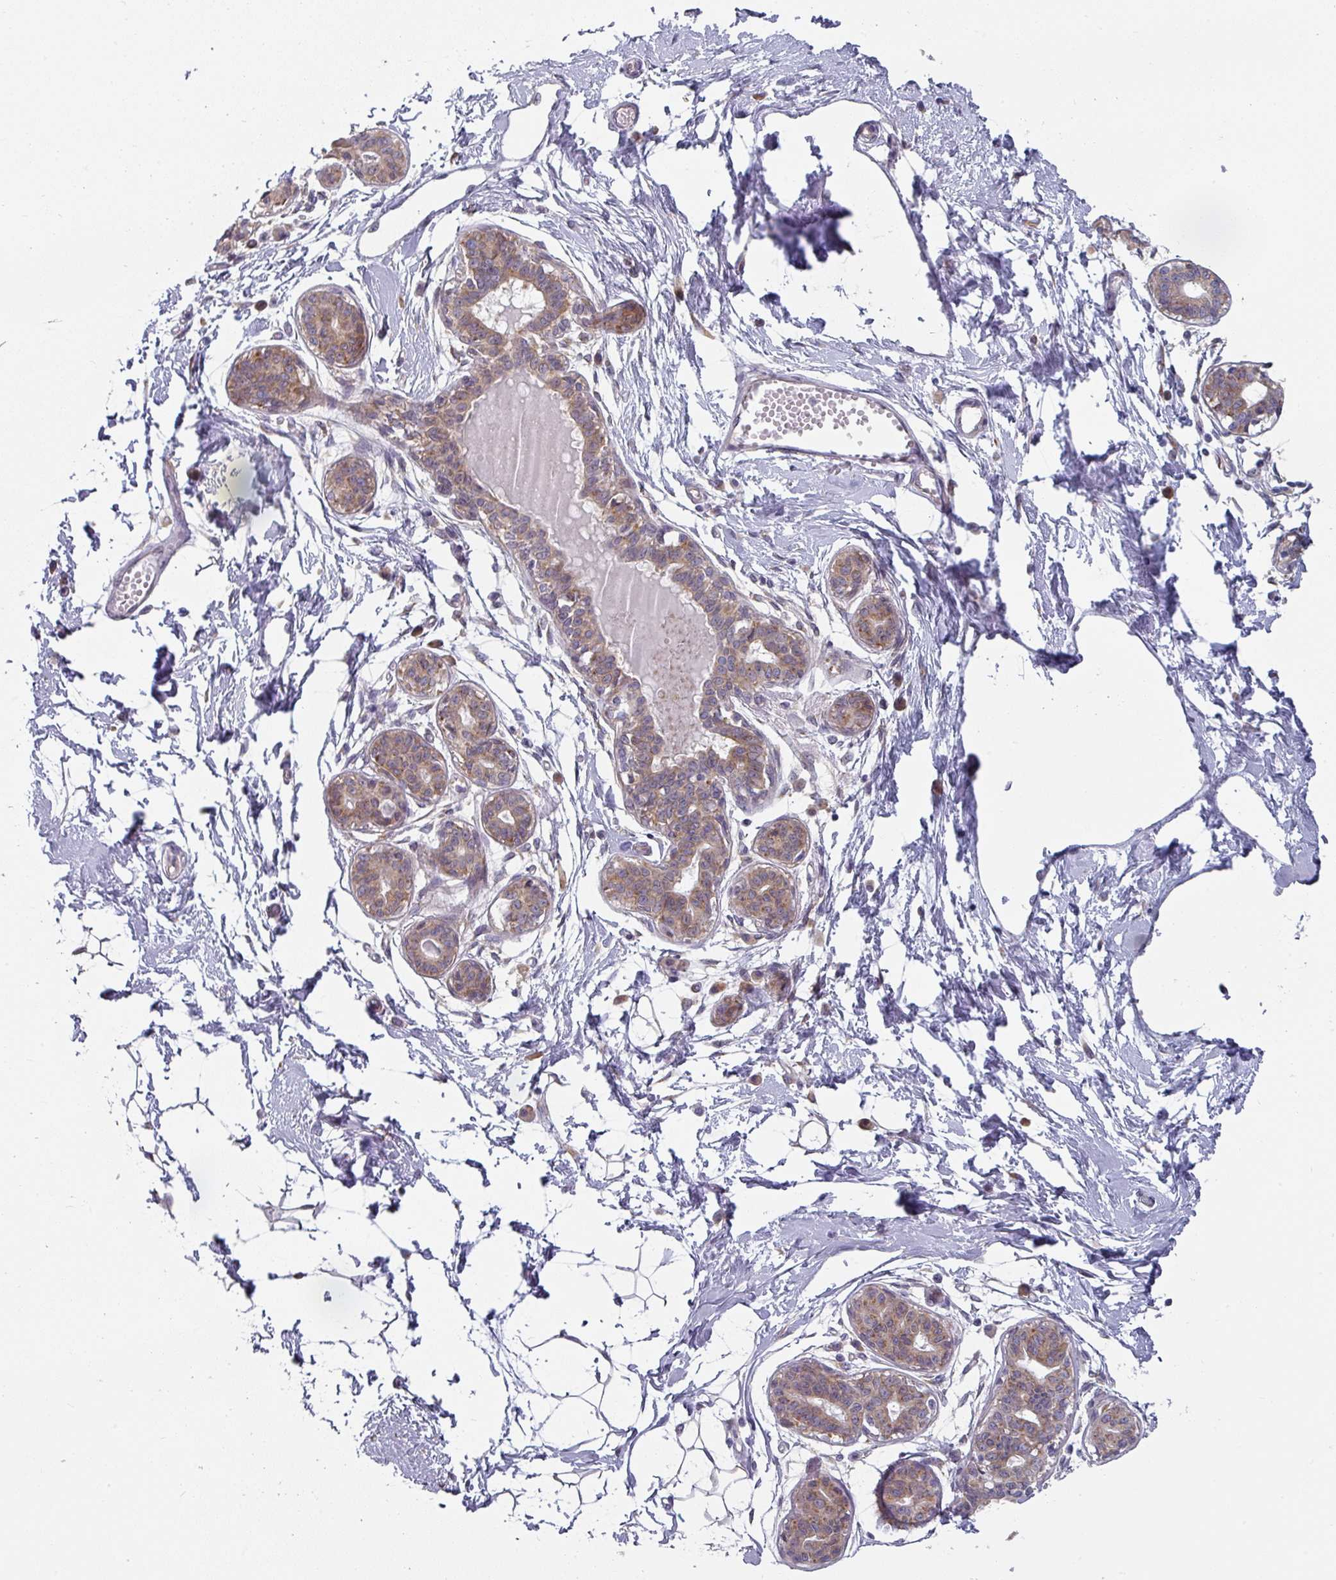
{"staining": {"intensity": "negative", "quantity": "none", "location": "none"}, "tissue": "breast", "cell_type": "Adipocytes", "image_type": "normal", "snomed": [{"axis": "morphology", "description": "Normal tissue, NOS"}, {"axis": "topography", "description": "Breast"}], "caption": "DAB (3,3'-diaminobenzidine) immunohistochemical staining of benign human breast shows no significant positivity in adipocytes. (Stains: DAB (3,3'-diaminobenzidine) immunohistochemistry (IHC) with hematoxylin counter stain, Microscopy: brightfield microscopy at high magnification).", "gene": "TAPT1", "patient": {"sex": "female", "age": 45}}